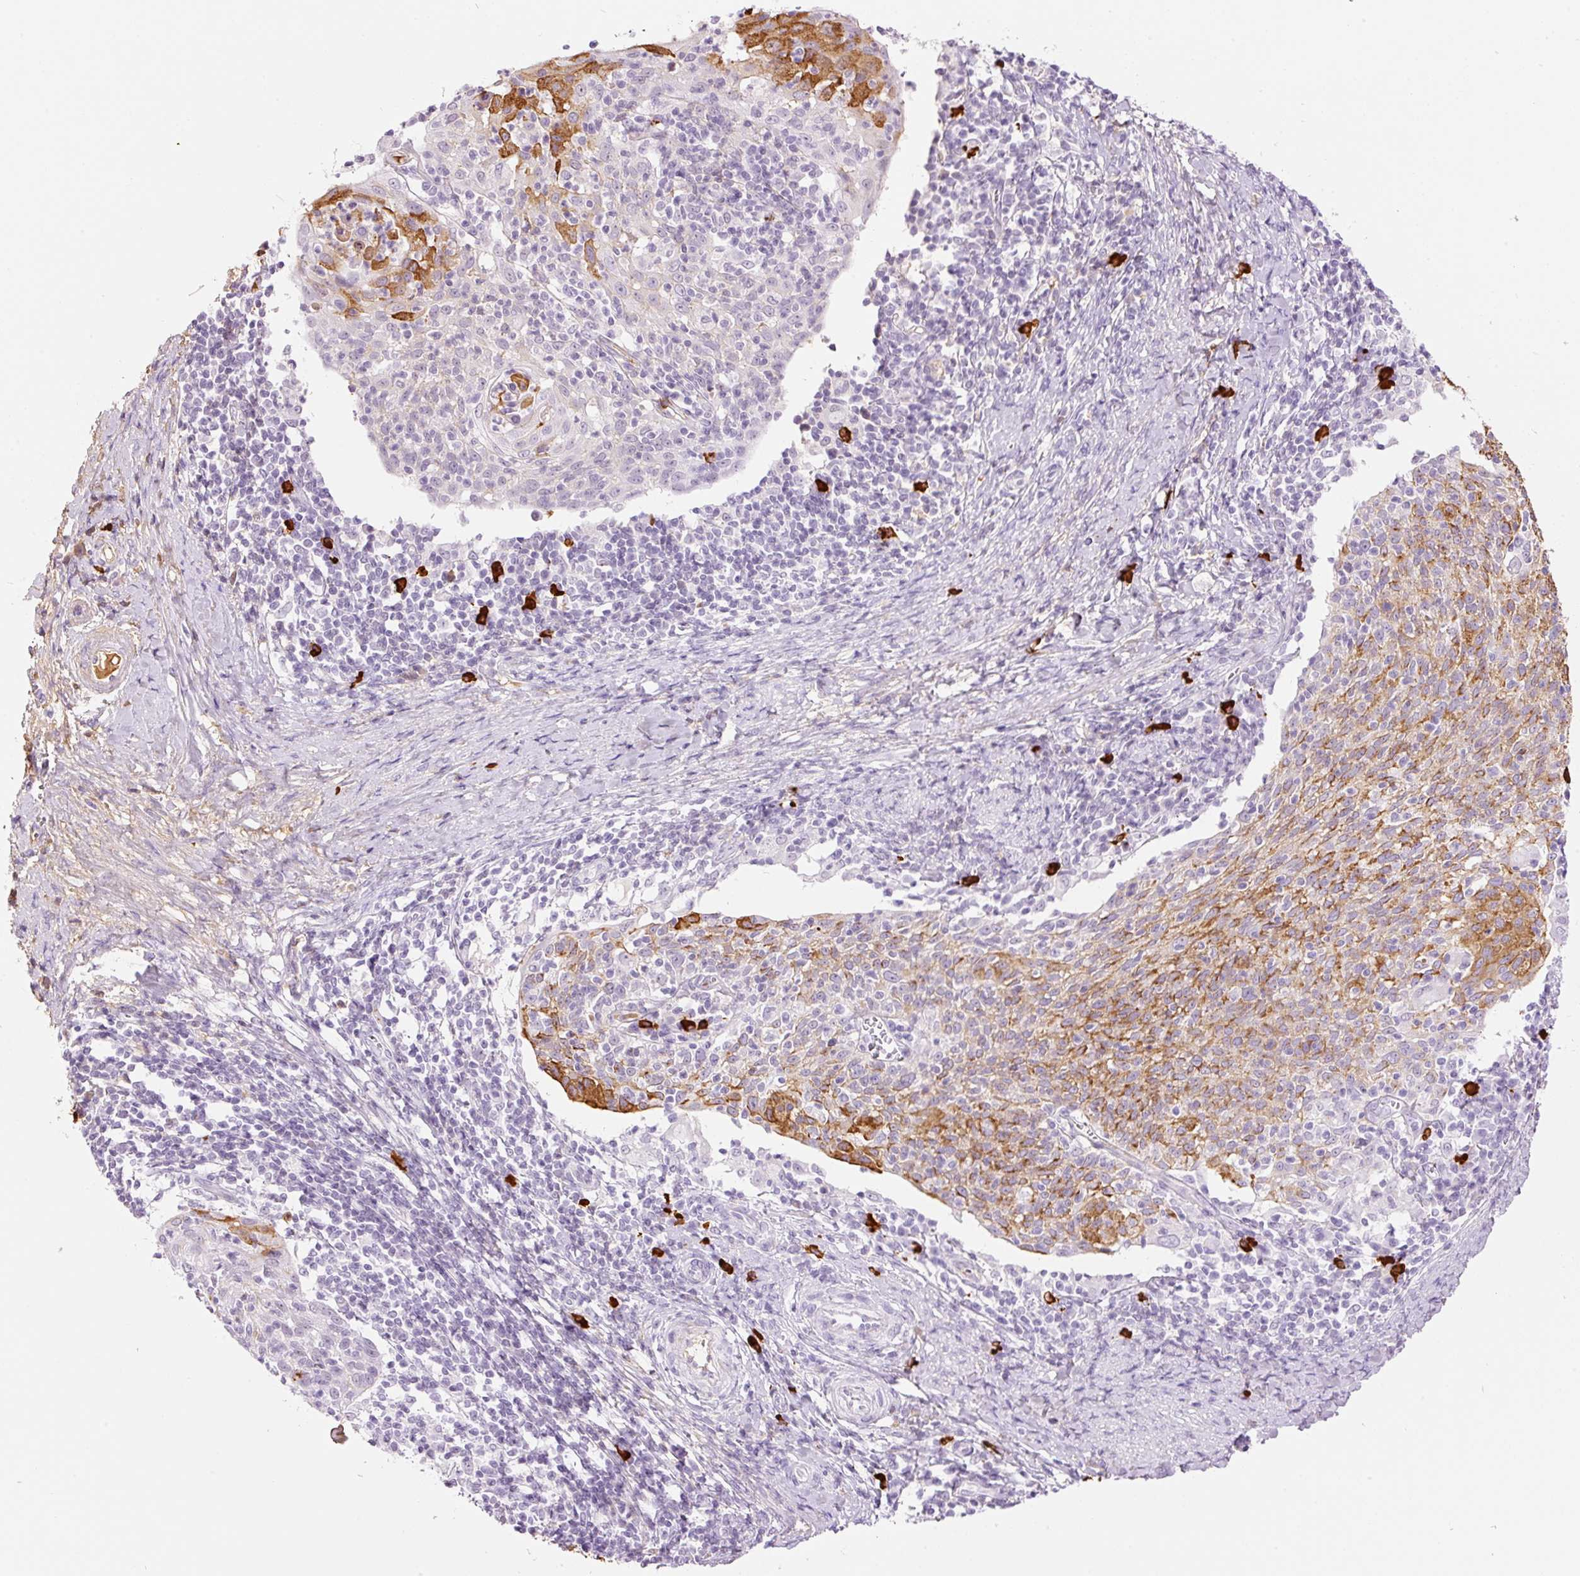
{"staining": {"intensity": "moderate", "quantity": "25%-75%", "location": "cytoplasmic/membranous"}, "tissue": "cervical cancer", "cell_type": "Tumor cells", "image_type": "cancer", "snomed": [{"axis": "morphology", "description": "Squamous cell carcinoma, NOS"}, {"axis": "topography", "description": "Cervix"}], "caption": "Cervical cancer stained with a protein marker shows moderate staining in tumor cells.", "gene": "PRPF38B", "patient": {"sex": "female", "age": 52}}